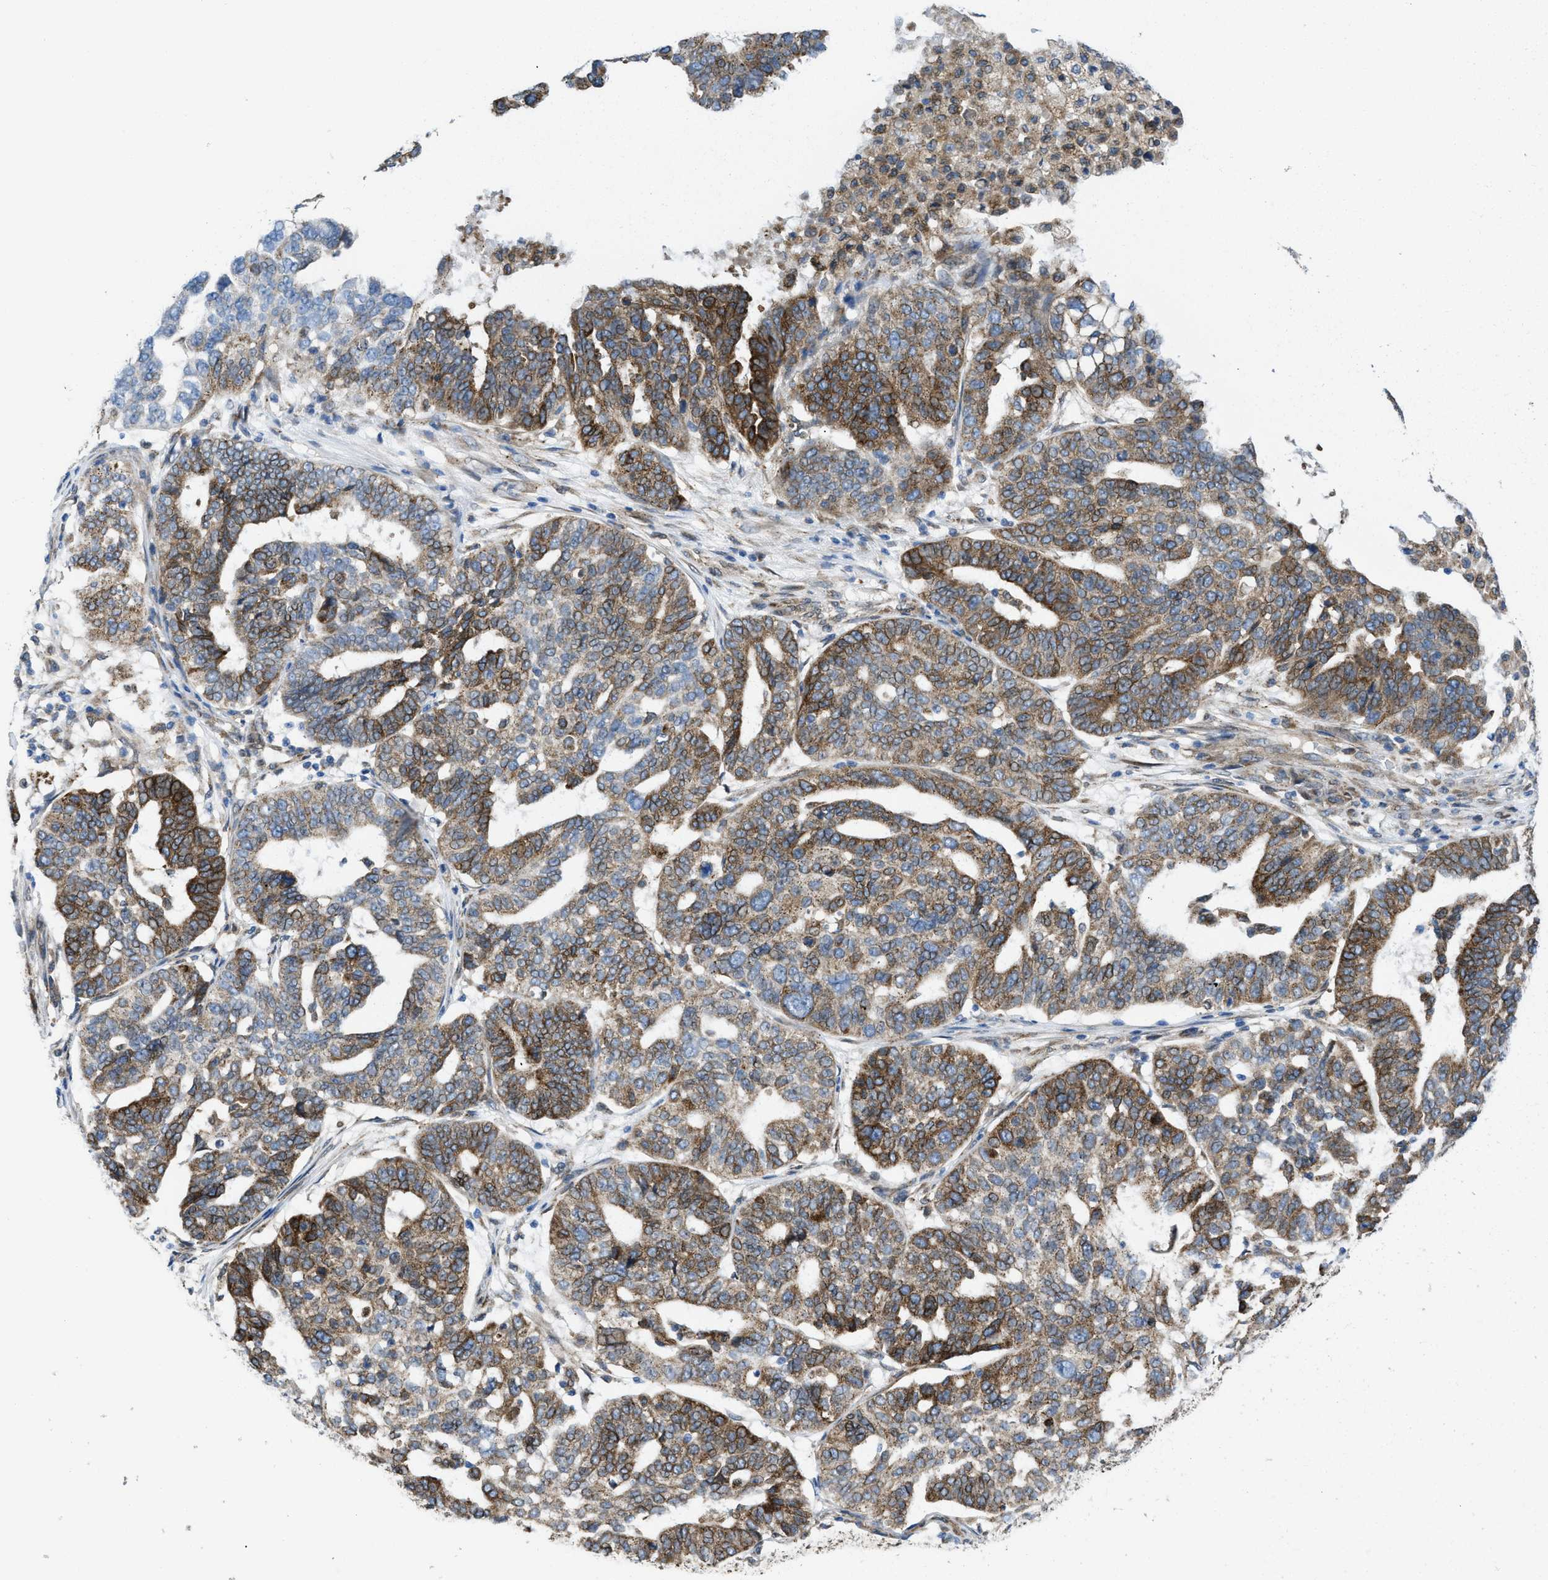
{"staining": {"intensity": "strong", "quantity": "25%-75%", "location": "cytoplasmic/membranous"}, "tissue": "ovarian cancer", "cell_type": "Tumor cells", "image_type": "cancer", "snomed": [{"axis": "morphology", "description": "Cystadenocarcinoma, serous, NOS"}, {"axis": "topography", "description": "Ovary"}], "caption": "A micrograph of human serous cystadenocarcinoma (ovarian) stained for a protein shows strong cytoplasmic/membranous brown staining in tumor cells.", "gene": "ERLIN2", "patient": {"sex": "female", "age": 59}}